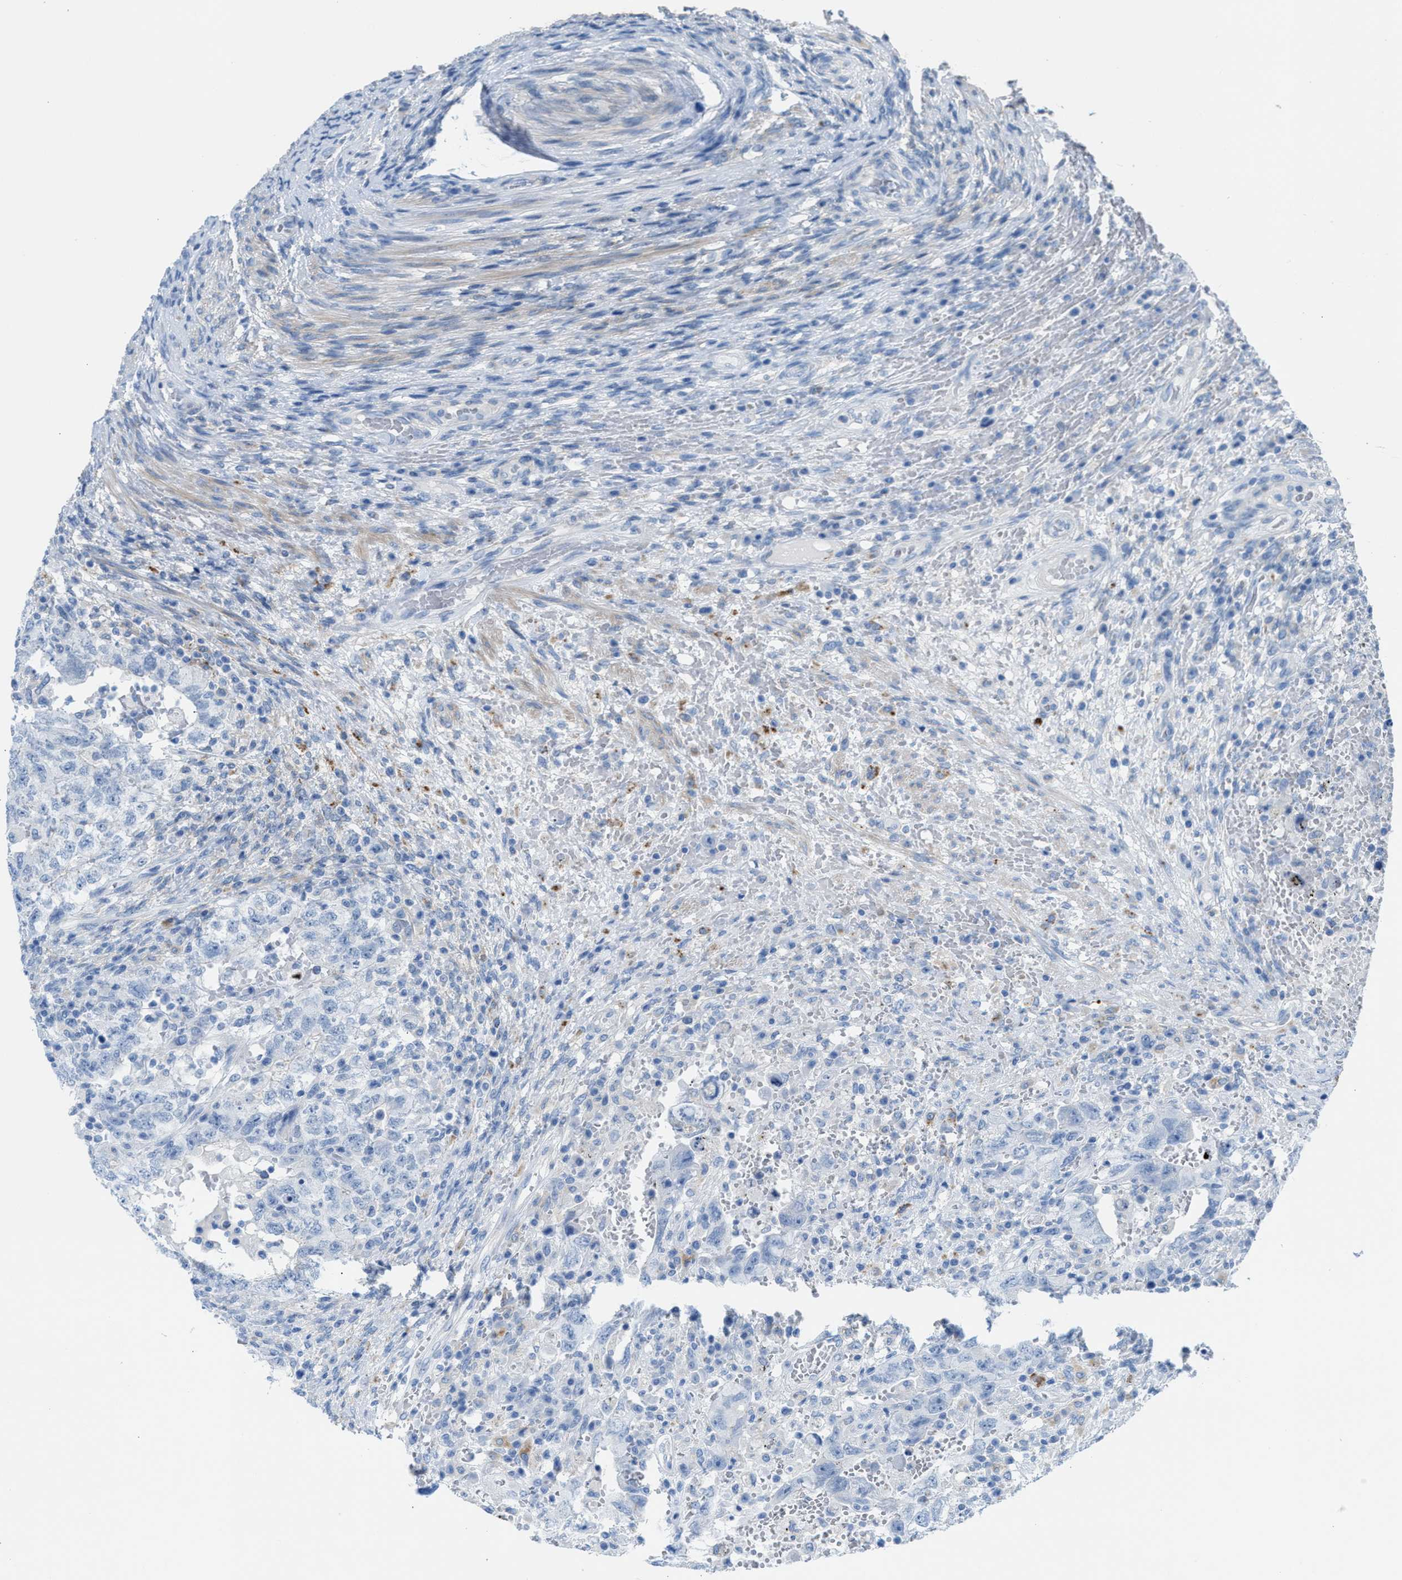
{"staining": {"intensity": "negative", "quantity": "none", "location": "none"}, "tissue": "testis cancer", "cell_type": "Tumor cells", "image_type": "cancer", "snomed": [{"axis": "morphology", "description": "Carcinoma, Embryonal, NOS"}, {"axis": "topography", "description": "Testis"}], "caption": "This is an immunohistochemistry (IHC) micrograph of embryonal carcinoma (testis). There is no positivity in tumor cells.", "gene": "ASPA", "patient": {"sex": "male", "age": 26}}